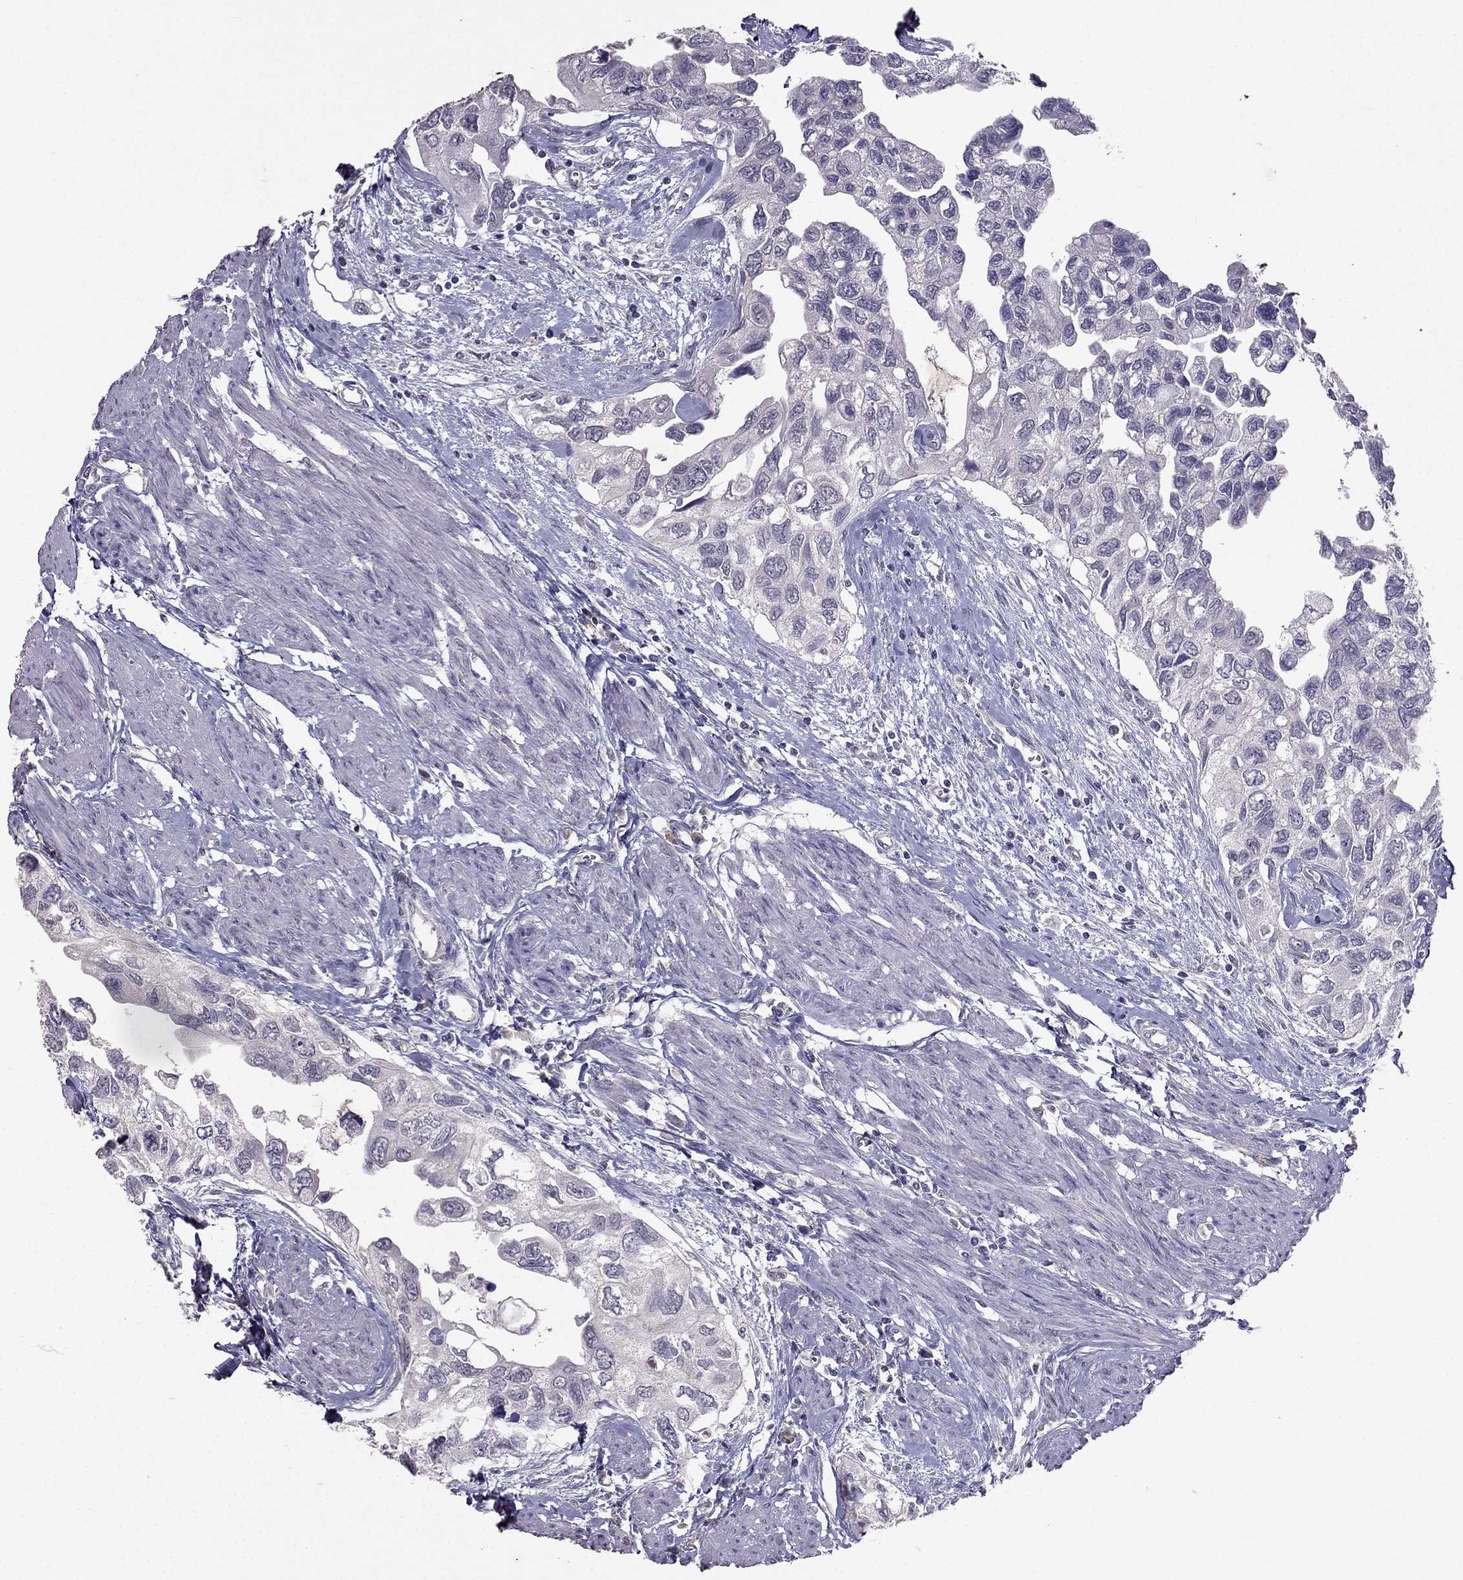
{"staining": {"intensity": "negative", "quantity": "none", "location": "none"}, "tissue": "urothelial cancer", "cell_type": "Tumor cells", "image_type": "cancer", "snomed": [{"axis": "morphology", "description": "Urothelial carcinoma, High grade"}, {"axis": "topography", "description": "Urinary bladder"}], "caption": "High power microscopy histopathology image of an IHC image of urothelial cancer, revealing no significant expression in tumor cells.", "gene": "RFLNB", "patient": {"sex": "male", "age": 59}}